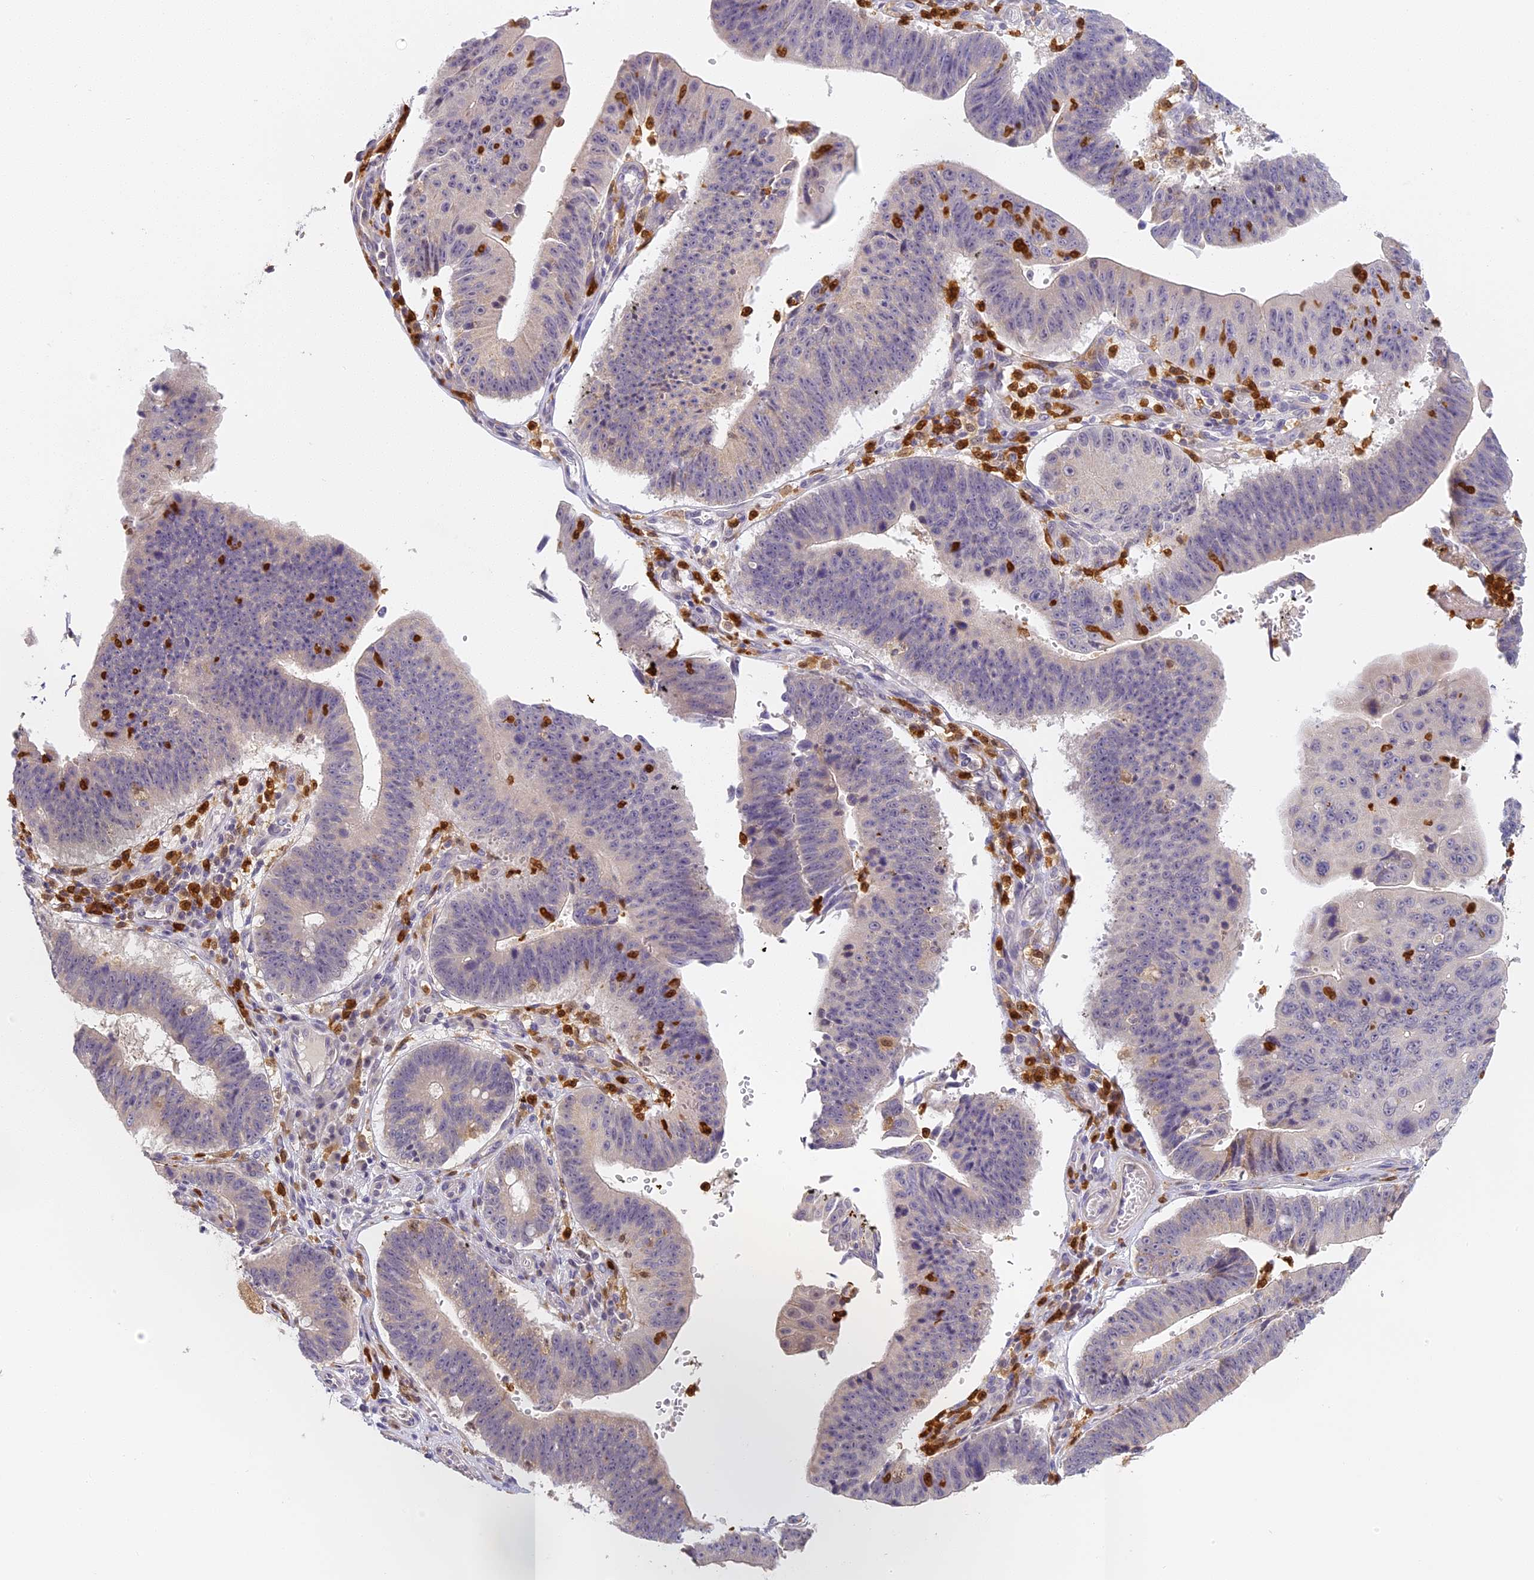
{"staining": {"intensity": "negative", "quantity": "none", "location": "none"}, "tissue": "stomach cancer", "cell_type": "Tumor cells", "image_type": "cancer", "snomed": [{"axis": "morphology", "description": "Adenocarcinoma, NOS"}, {"axis": "topography", "description": "Stomach"}], "caption": "Tumor cells show no significant protein staining in stomach adenocarcinoma.", "gene": "NCF4", "patient": {"sex": "male", "age": 59}}